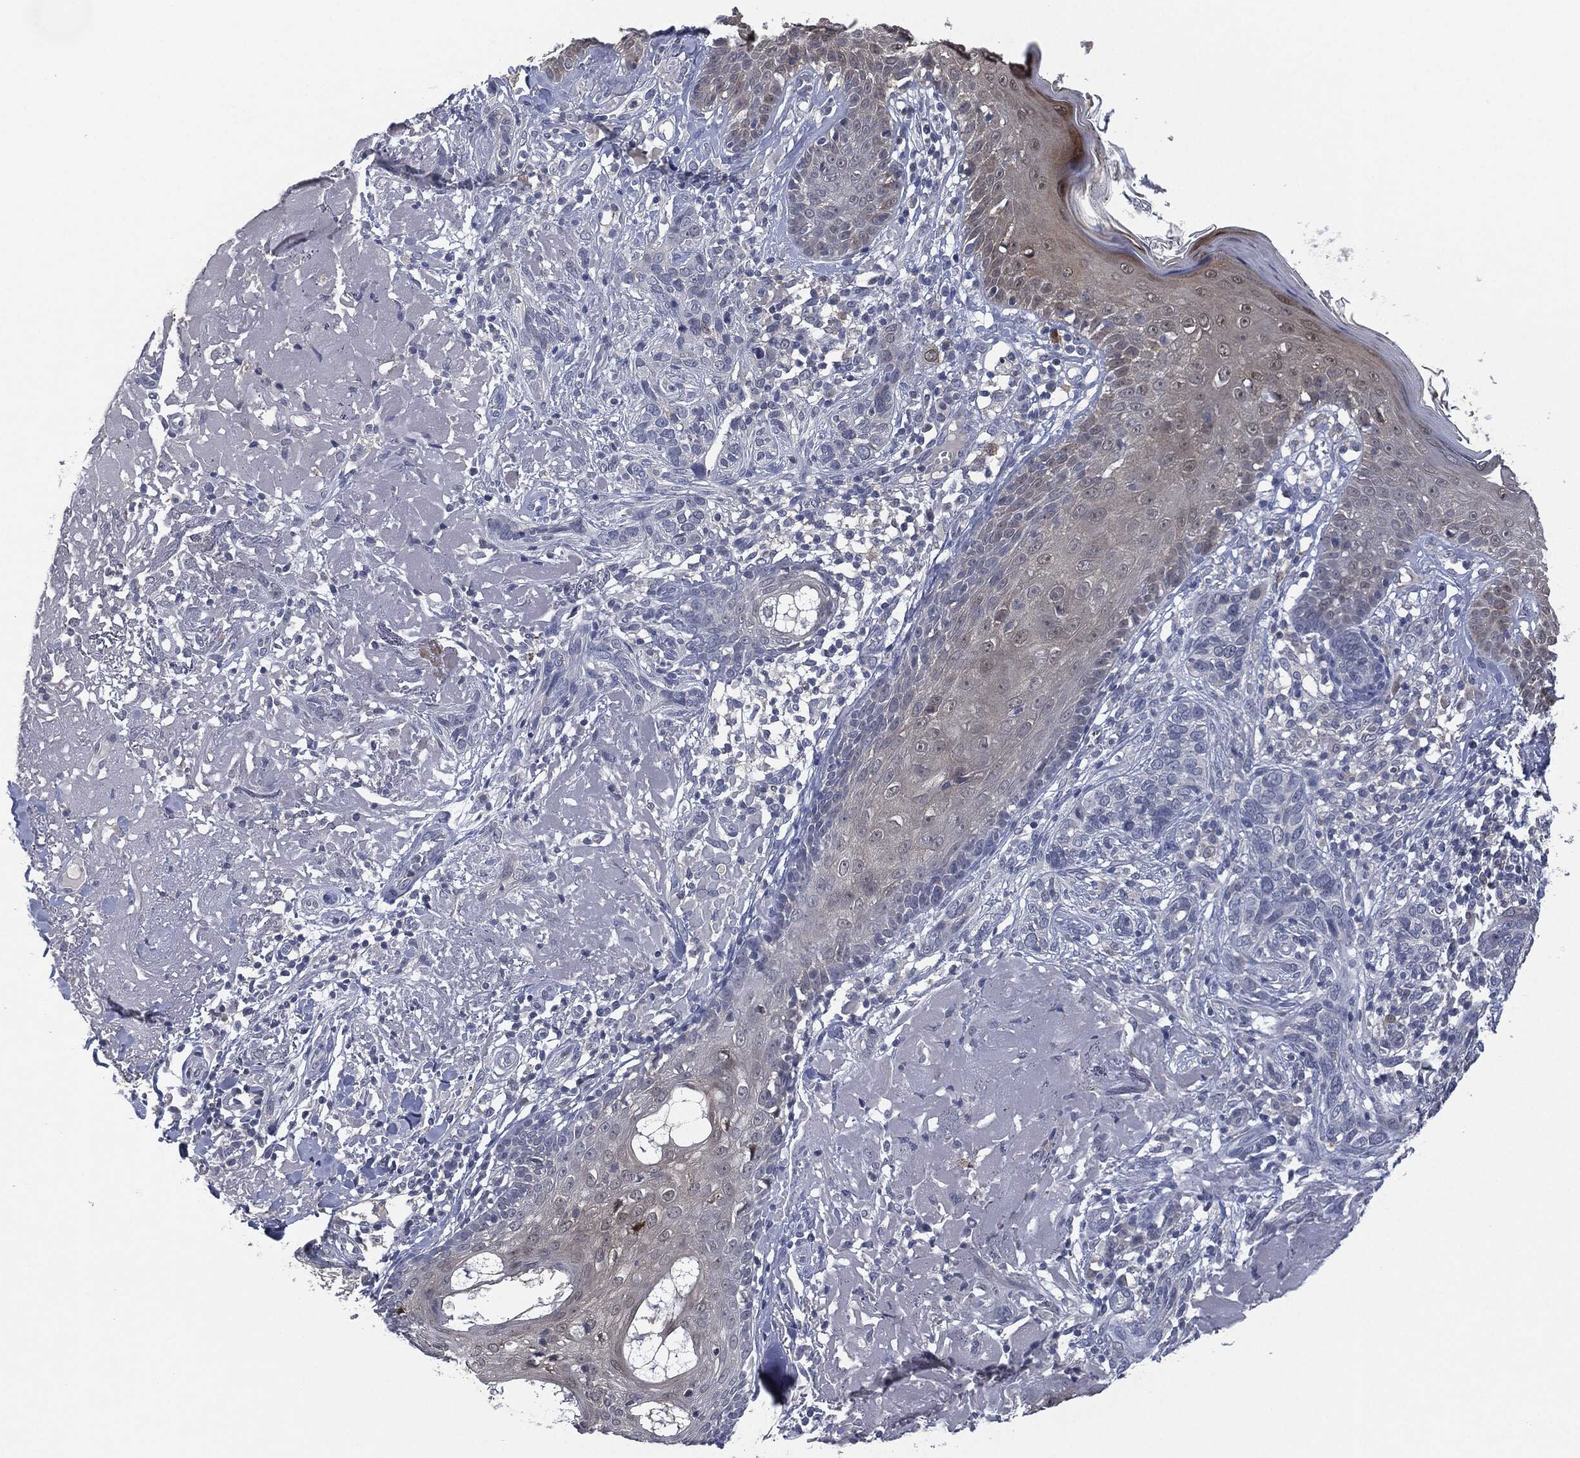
{"staining": {"intensity": "negative", "quantity": "none", "location": "none"}, "tissue": "skin cancer", "cell_type": "Tumor cells", "image_type": "cancer", "snomed": [{"axis": "morphology", "description": "Basal cell carcinoma"}, {"axis": "topography", "description": "Skin"}], "caption": "Immunohistochemical staining of skin cancer exhibits no significant staining in tumor cells.", "gene": "IL1RN", "patient": {"sex": "male", "age": 91}}